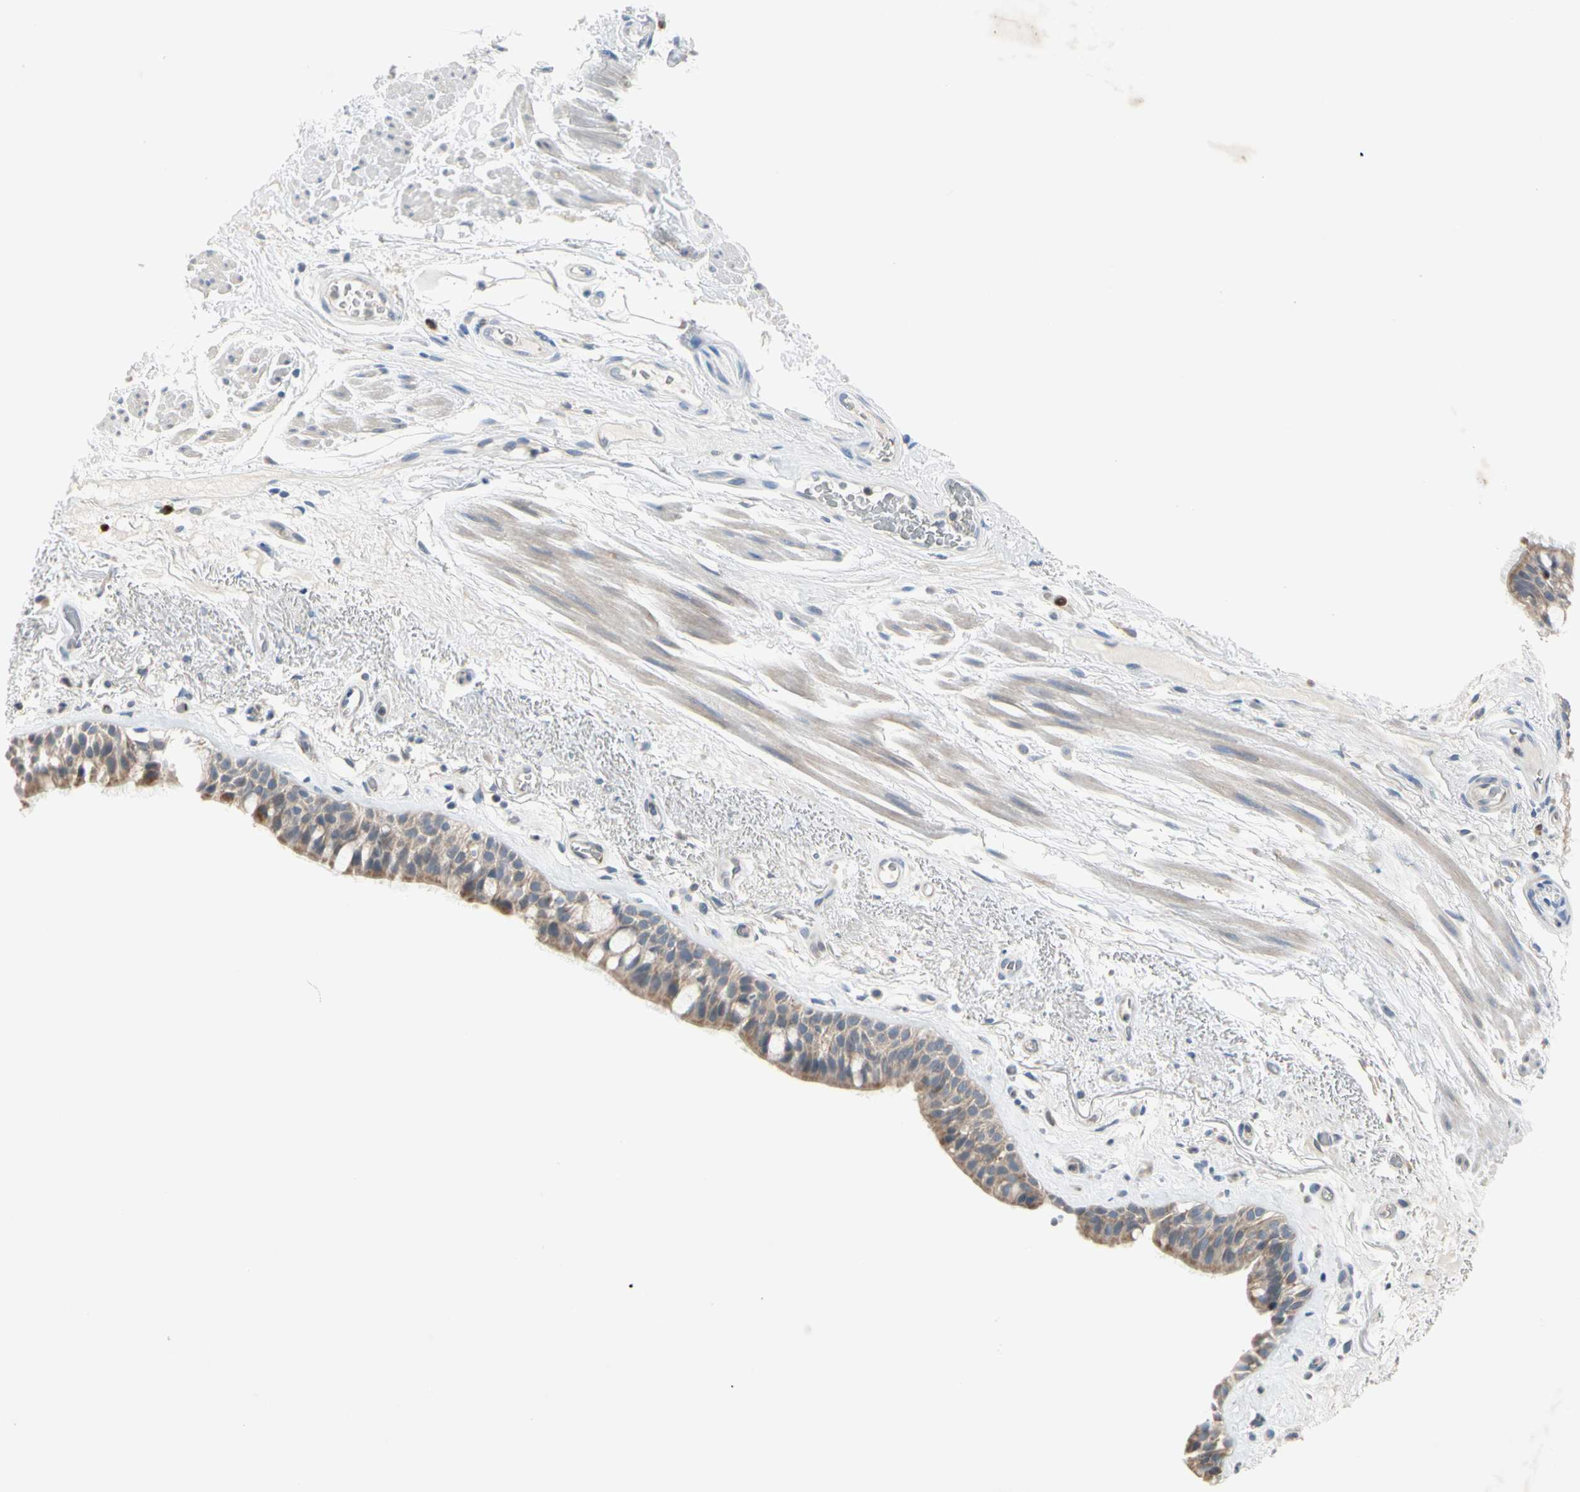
{"staining": {"intensity": "moderate", "quantity": ">75%", "location": "cytoplasmic/membranous"}, "tissue": "bronchus", "cell_type": "Respiratory epithelial cells", "image_type": "normal", "snomed": [{"axis": "morphology", "description": "Normal tissue, NOS"}, {"axis": "topography", "description": "Bronchus"}], "caption": "This micrograph exhibits benign bronchus stained with IHC to label a protein in brown. The cytoplasmic/membranous of respiratory epithelial cells show moderate positivity for the protein. Nuclei are counter-stained blue.", "gene": "MARK1", "patient": {"sex": "male", "age": 66}}